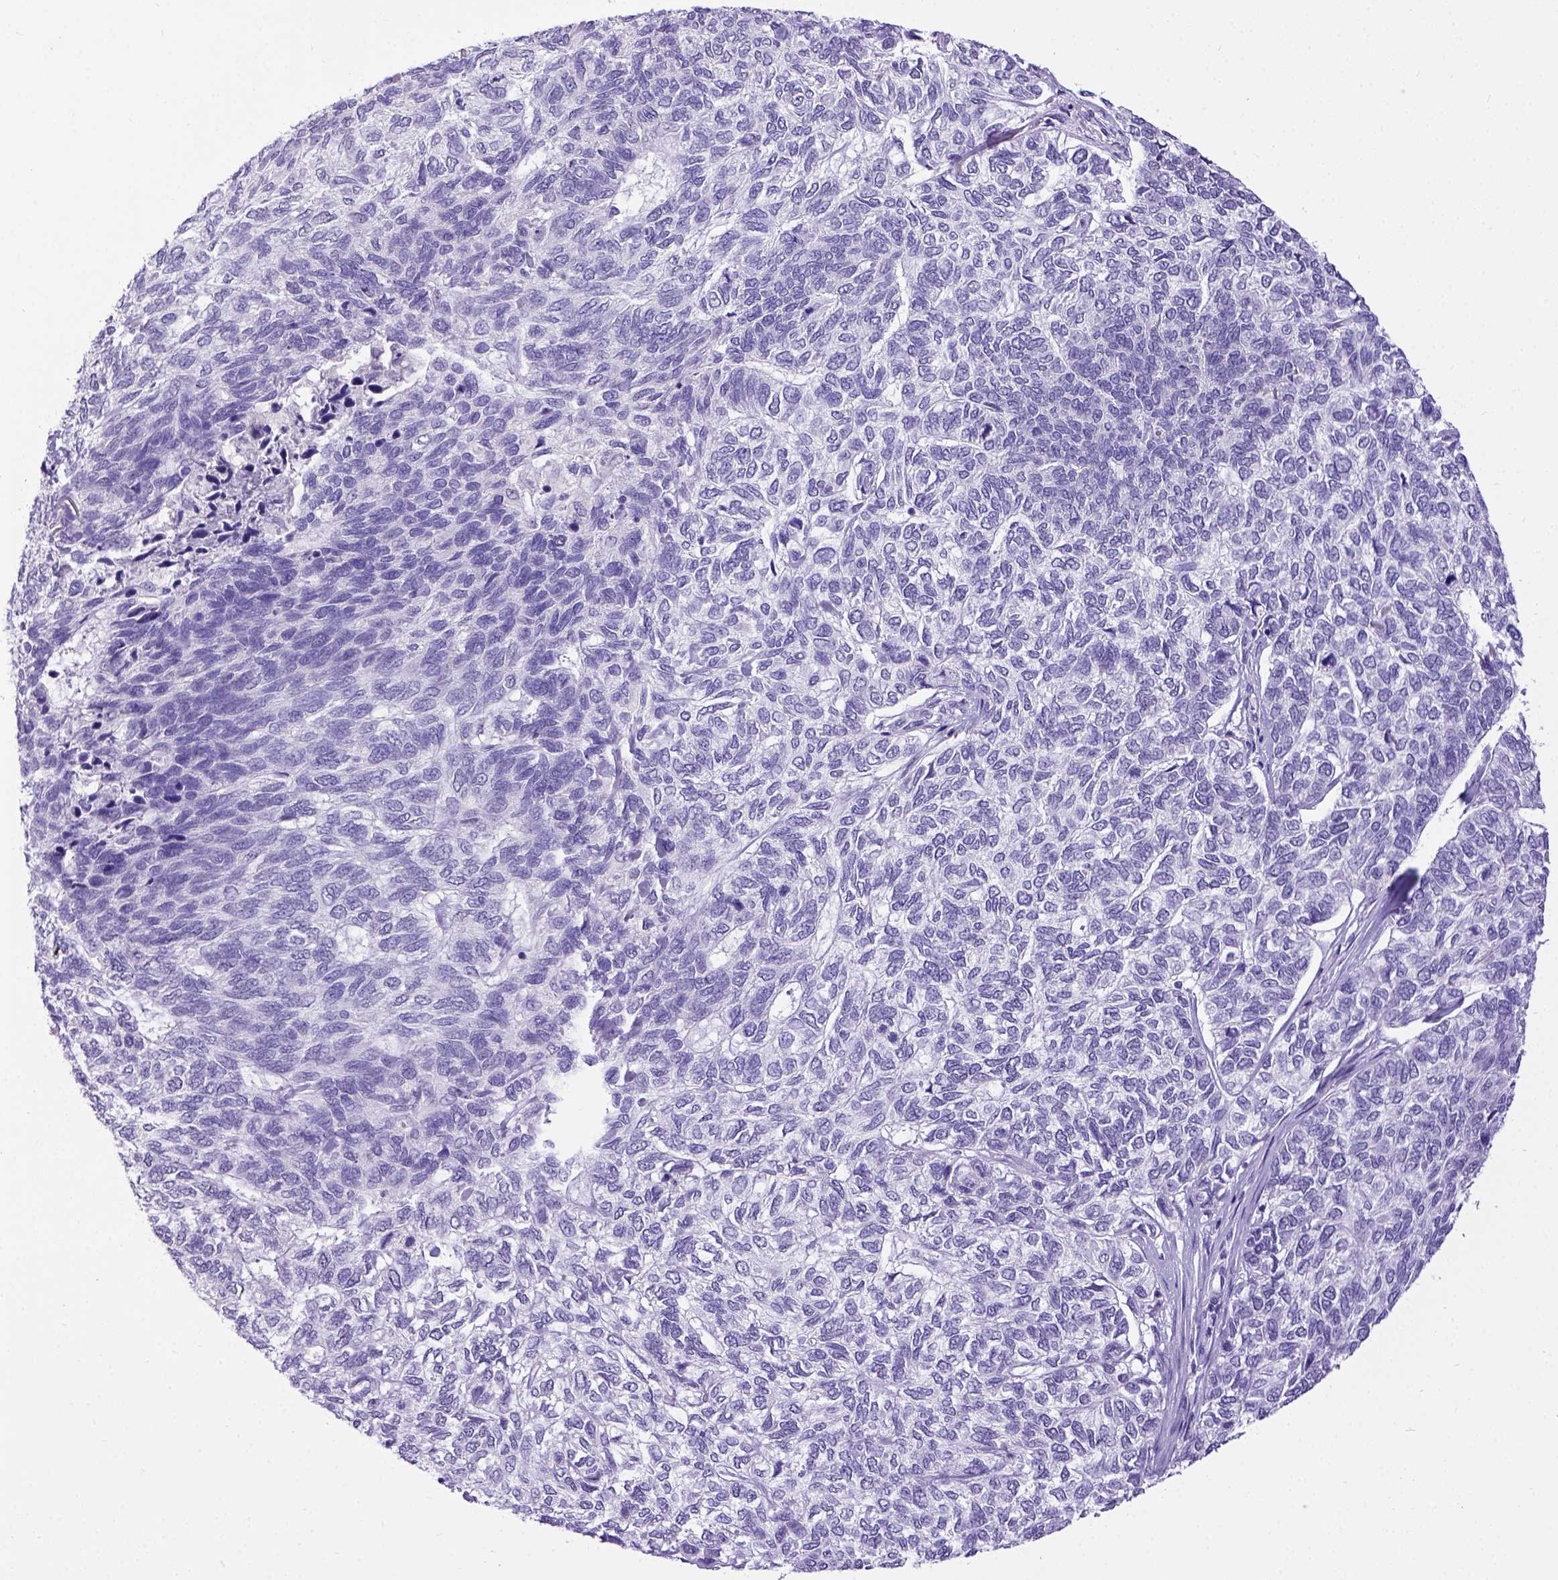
{"staining": {"intensity": "negative", "quantity": "none", "location": "none"}, "tissue": "skin cancer", "cell_type": "Tumor cells", "image_type": "cancer", "snomed": [{"axis": "morphology", "description": "Basal cell carcinoma"}, {"axis": "topography", "description": "Skin"}], "caption": "This is a image of immunohistochemistry staining of skin cancer (basal cell carcinoma), which shows no expression in tumor cells.", "gene": "ESR1", "patient": {"sex": "female", "age": 65}}